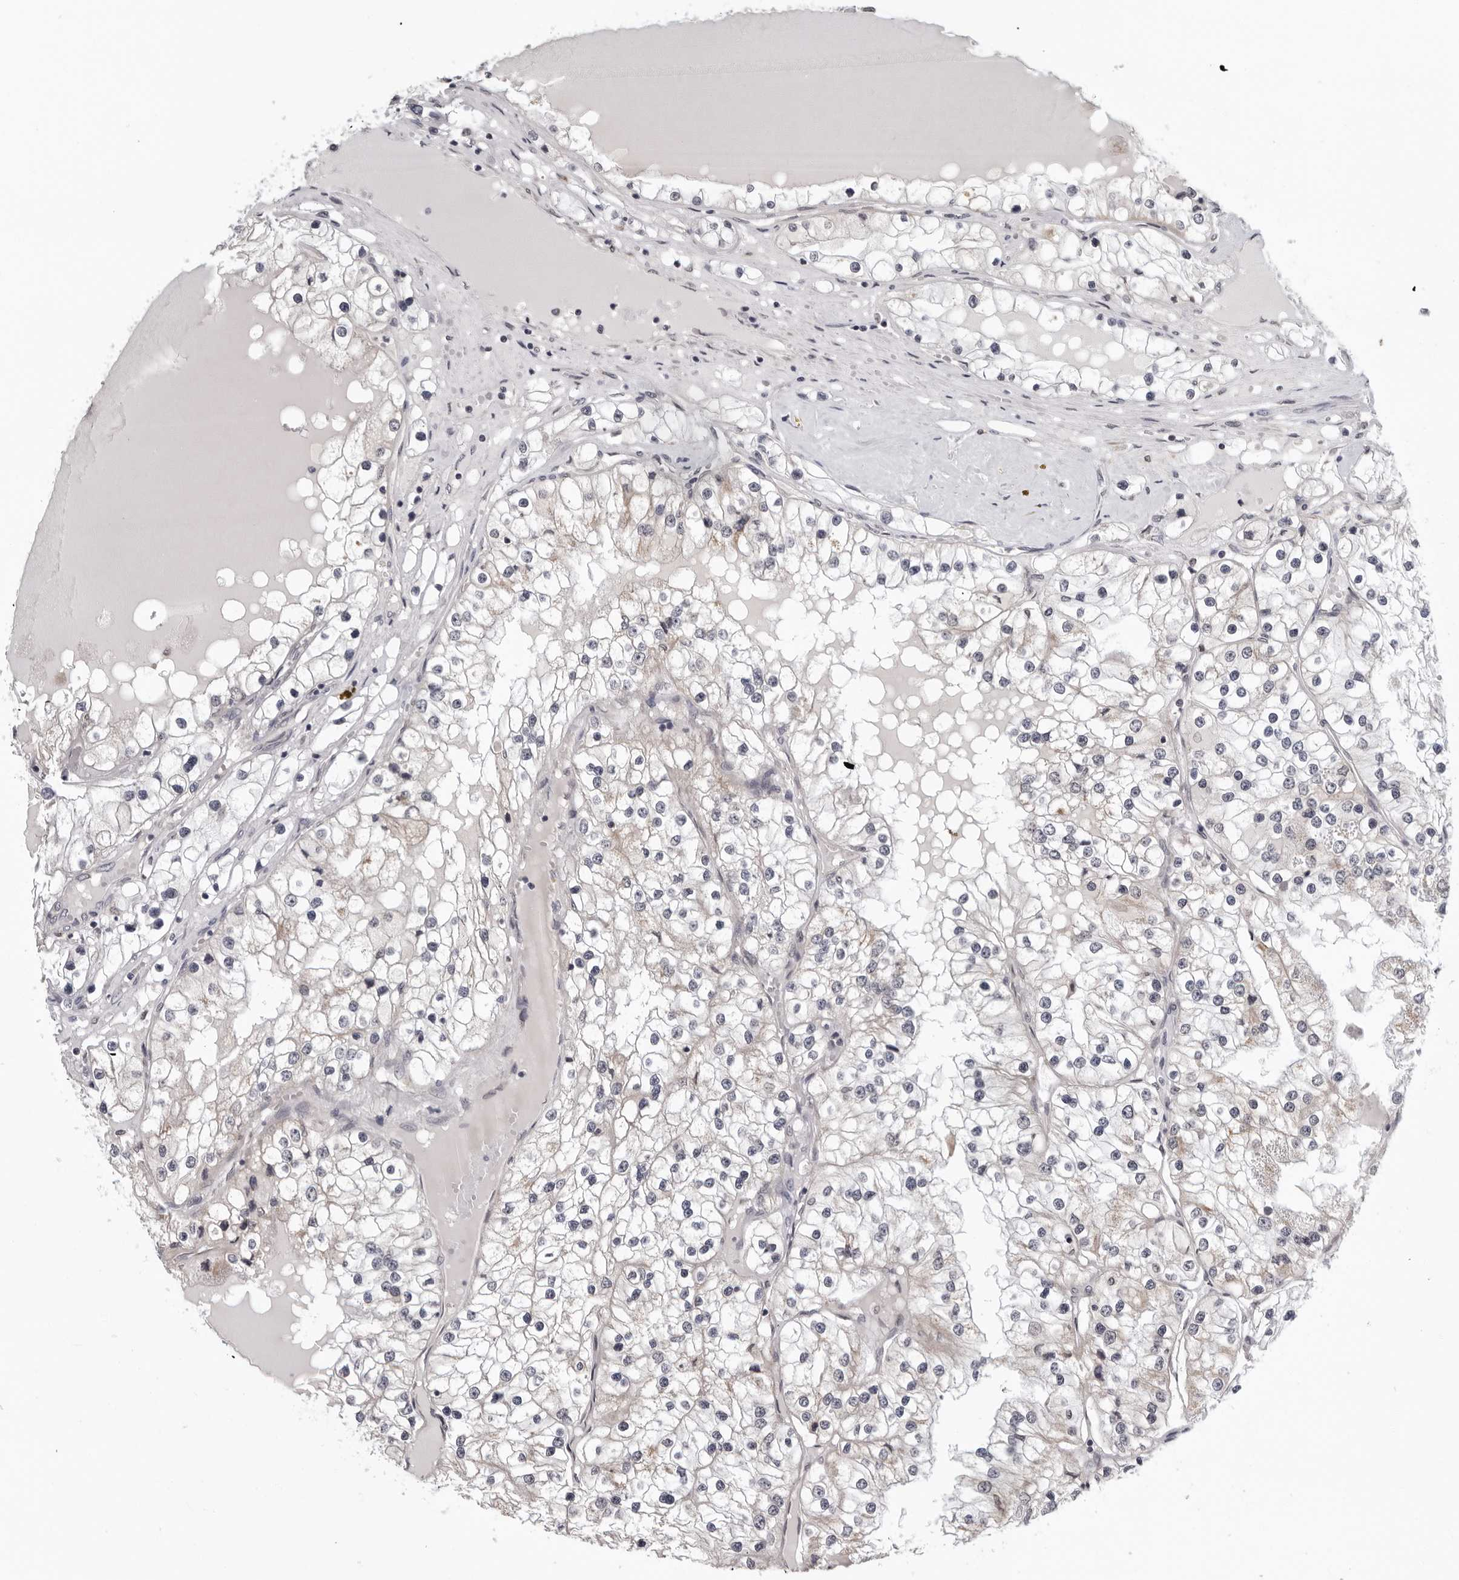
{"staining": {"intensity": "negative", "quantity": "none", "location": "none"}, "tissue": "renal cancer", "cell_type": "Tumor cells", "image_type": "cancer", "snomed": [{"axis": "morphology", "description": "Adenocarcinoma, NOS"}, {"axis": "topography", "description": "Kidney"}], "caption": "This image is of adenocarcinoma (renal) stained with IHC to label a protein in brown with the nuclei are counter-stained blue. There is no expression in tumor cells.", "gene": "CPT2", "patient": {"sex": "male", "age": 68}}